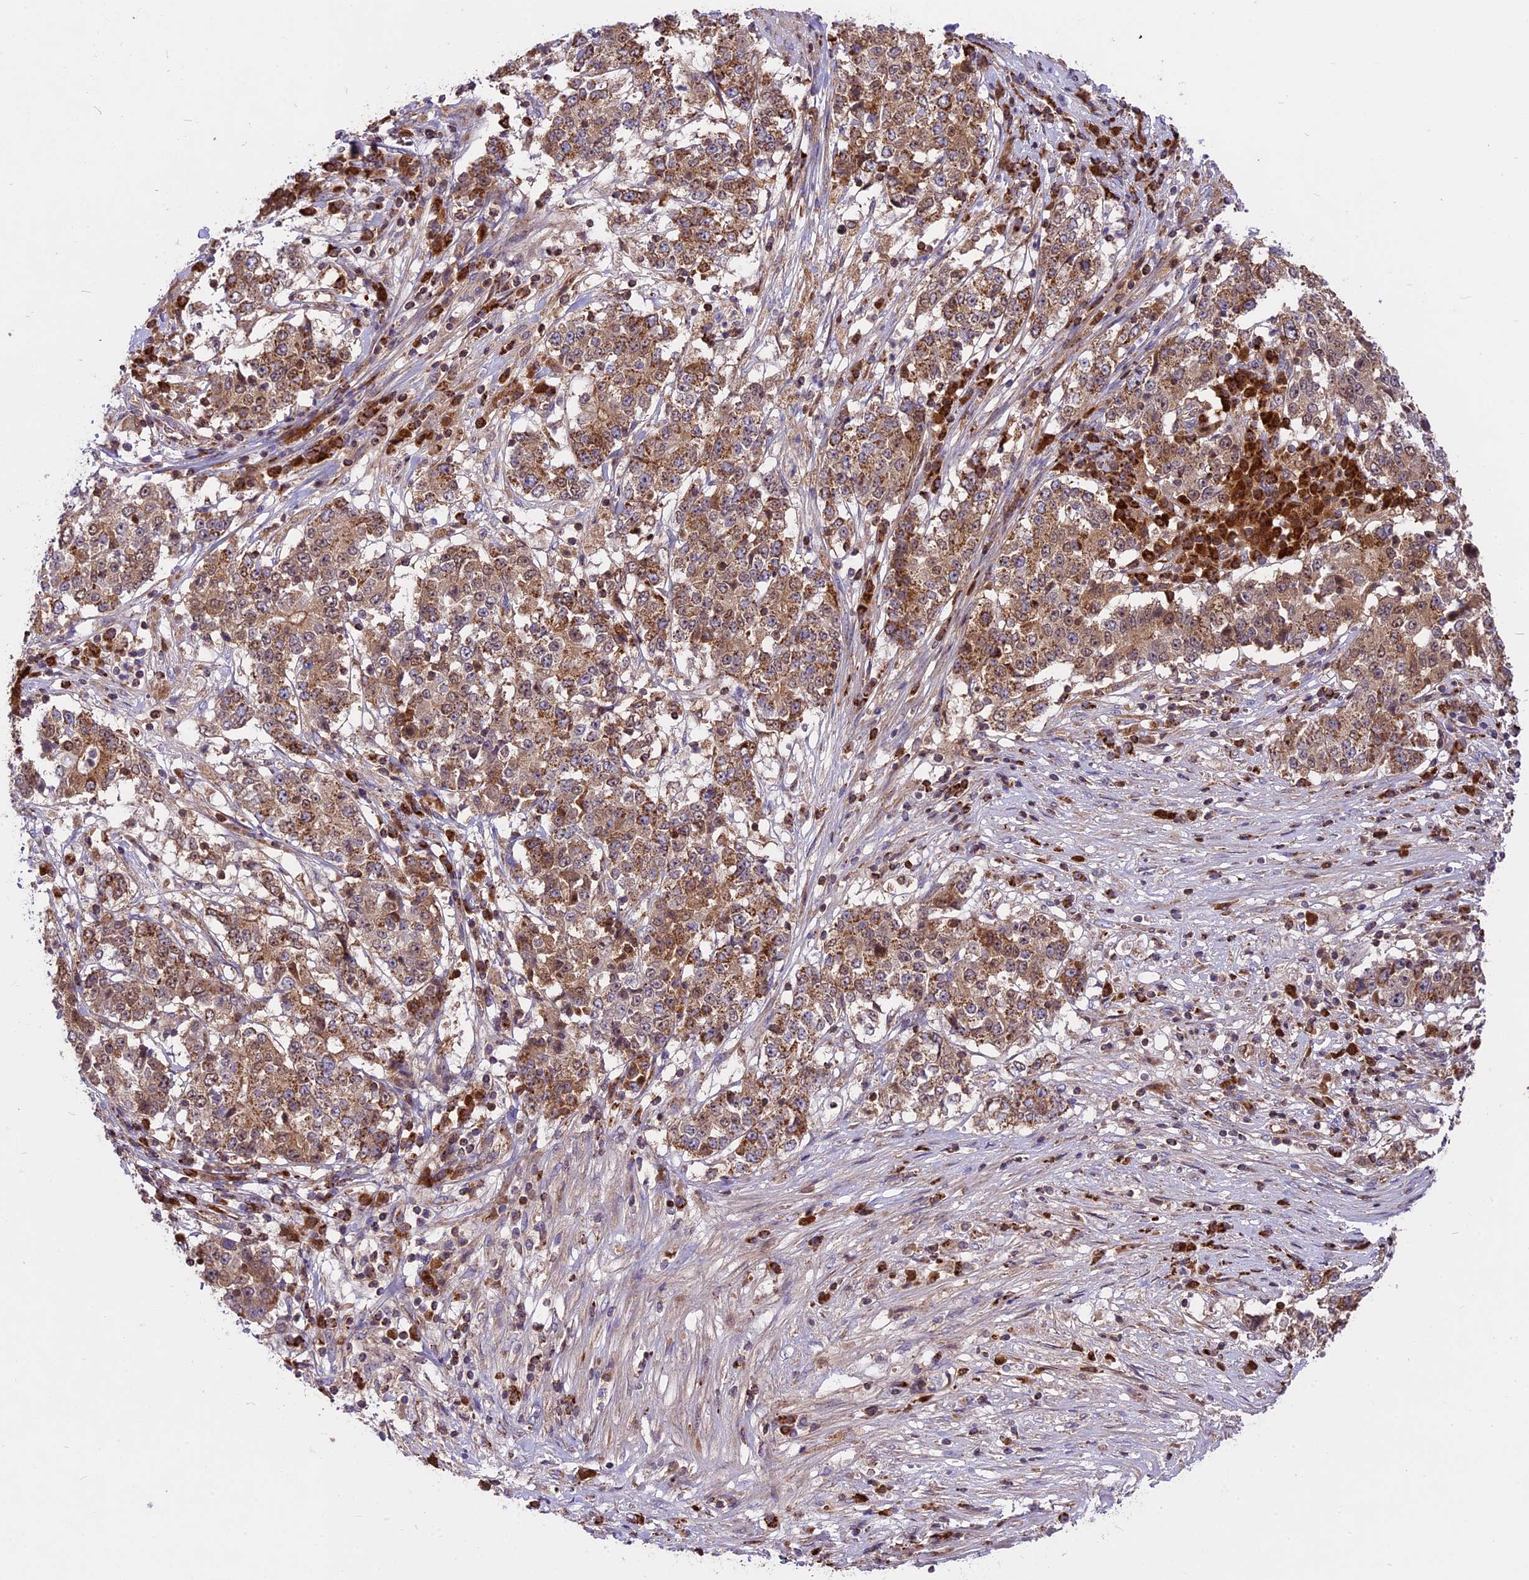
{"staining": {"intensity": "moderate", "quantity": ">75%", "location": "cytoplasmic/membranous"}, "tissue": "stomach cancer", "cell_type": "Tumor cells", "image_type": "cancer", "snomed": [{"axis": "morphology", "description": "Adenocarcinoma, NOS"}, {"axis": "topography", "description": "Stomach"}], "caption": "Protein expression analysis of human stomach adenocarcinoma reveals moderate cytoplasmic/membranous expression in approximately >75% of tumor cells. The staining was performed using DAB (3,3'-diaminobenzidine) to visualize the protein expression in brown, while the nuclei were stained in blue with hematoxylin (Magnification: 20x).", "gene": "COX17", "patient": {"sex": "male", "age": 59}}